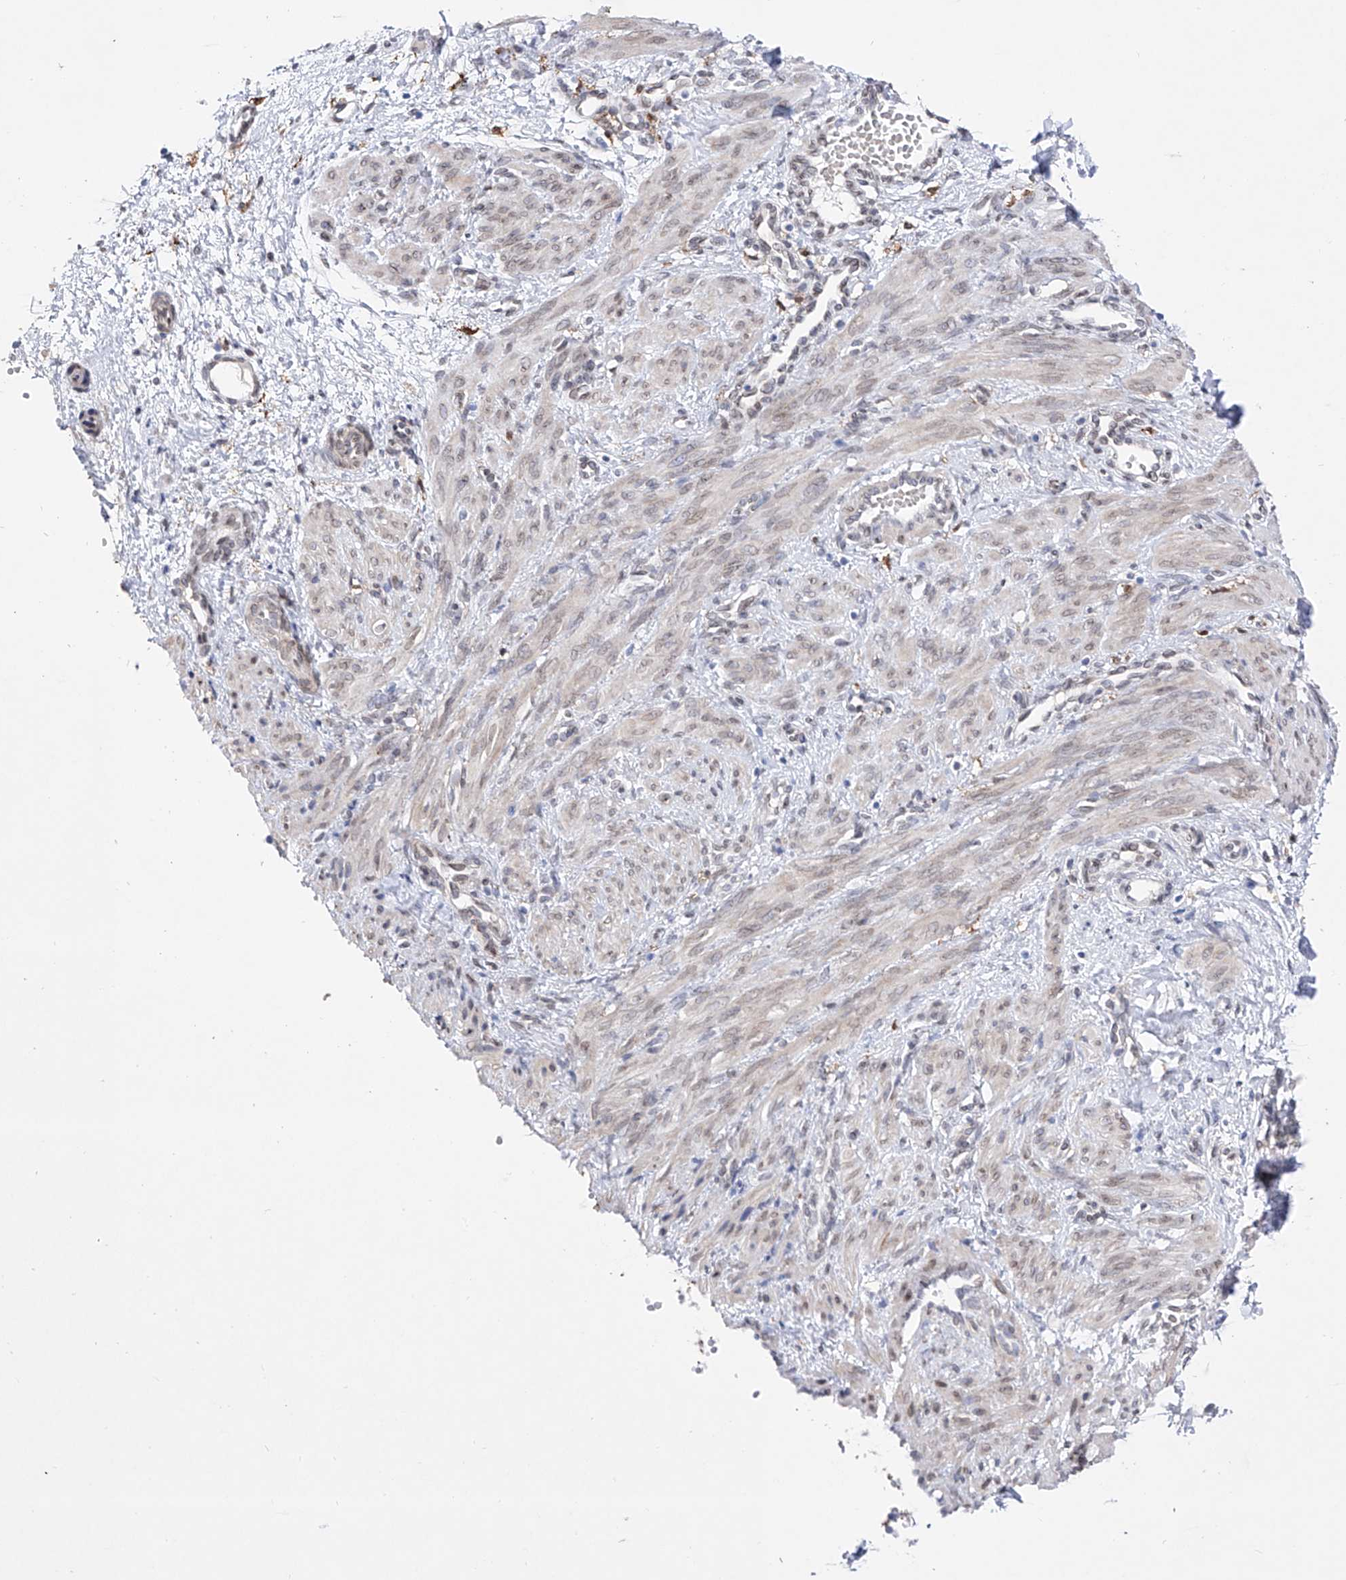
{"staining": {"intensity": "weak", "quantity": ">75%", "location": "cytoplasmic/membranous,nuclear"}, "tissue": "smooth muscle", "cell_type": "Smooth muscle cells", "image_type": "normal", "snomed": [{"axis": "morphology", "description": "Normal tissue, NOS"}, {"axis": "topography", "description": "Endometrium"}], "caption": "Smooth muscle stained for a protein (brown) displays weak cytoplasmic/membranous,nuclear positive positivity in about >75% of smooth muscle cells.", "gene": "LCLAT1", "patient": {"sex": "female", "age": 33}}